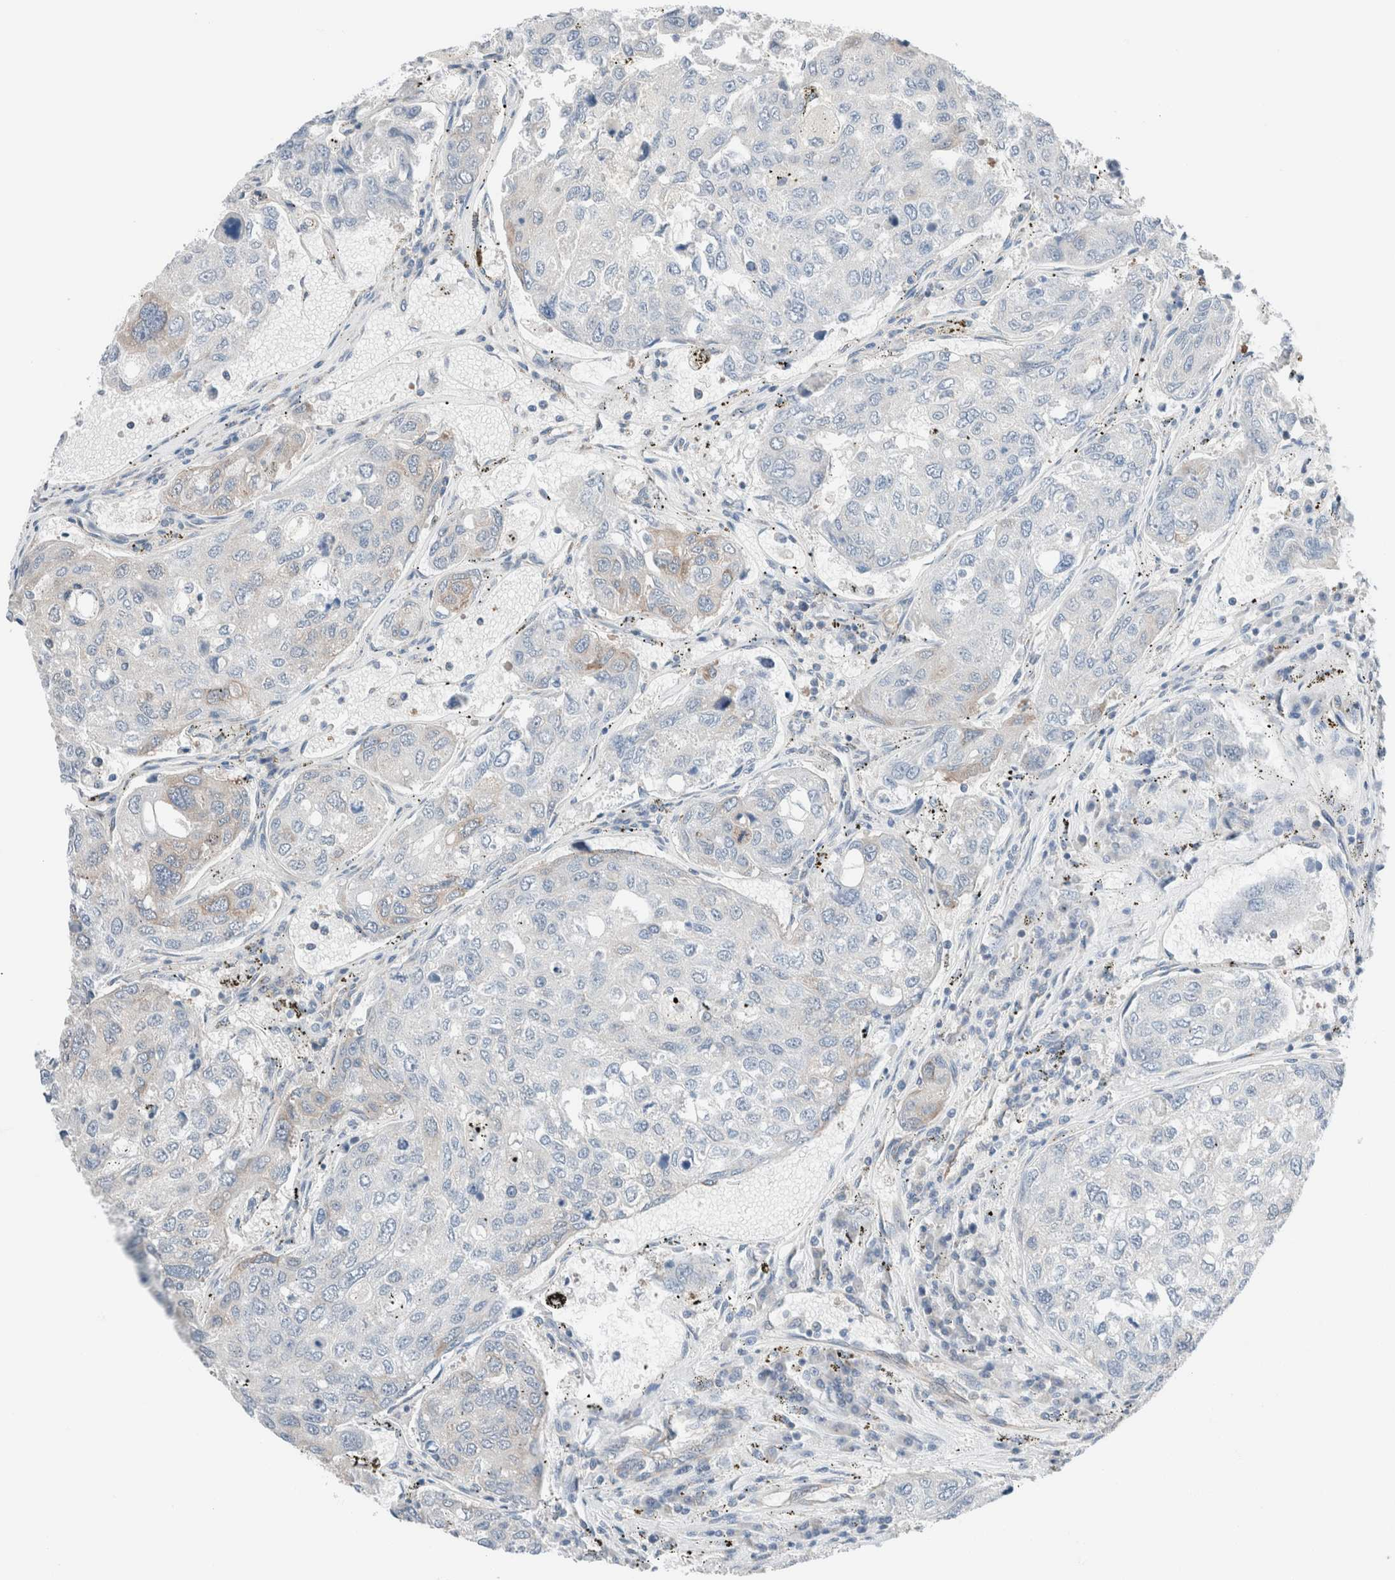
{"staining": {"intensity": "moderate", "quantity": "<25%", "location": "cytoplasmic/membranous"}, "tissue": "urothelial cancer", "cell_type": "Tumor cells", "image_type": "cancer", "snomed": [{"axis": "morphology", "description": "Urothelial carcinoma, High grade"}, {"axis": "topography", "description": "Lymph node"}, {"axis": "topography", "description": "Urinary bladder"}], "caption": "DAB (3,3'-diaminobenzidine) immunohistochemical staining of human urothelial cancer displays moderate cytoplasmic/membranous protein staining in about <25% of tumor cells.", "gene": "CASC3", "patient": {"sex": "male", "age": 51}}